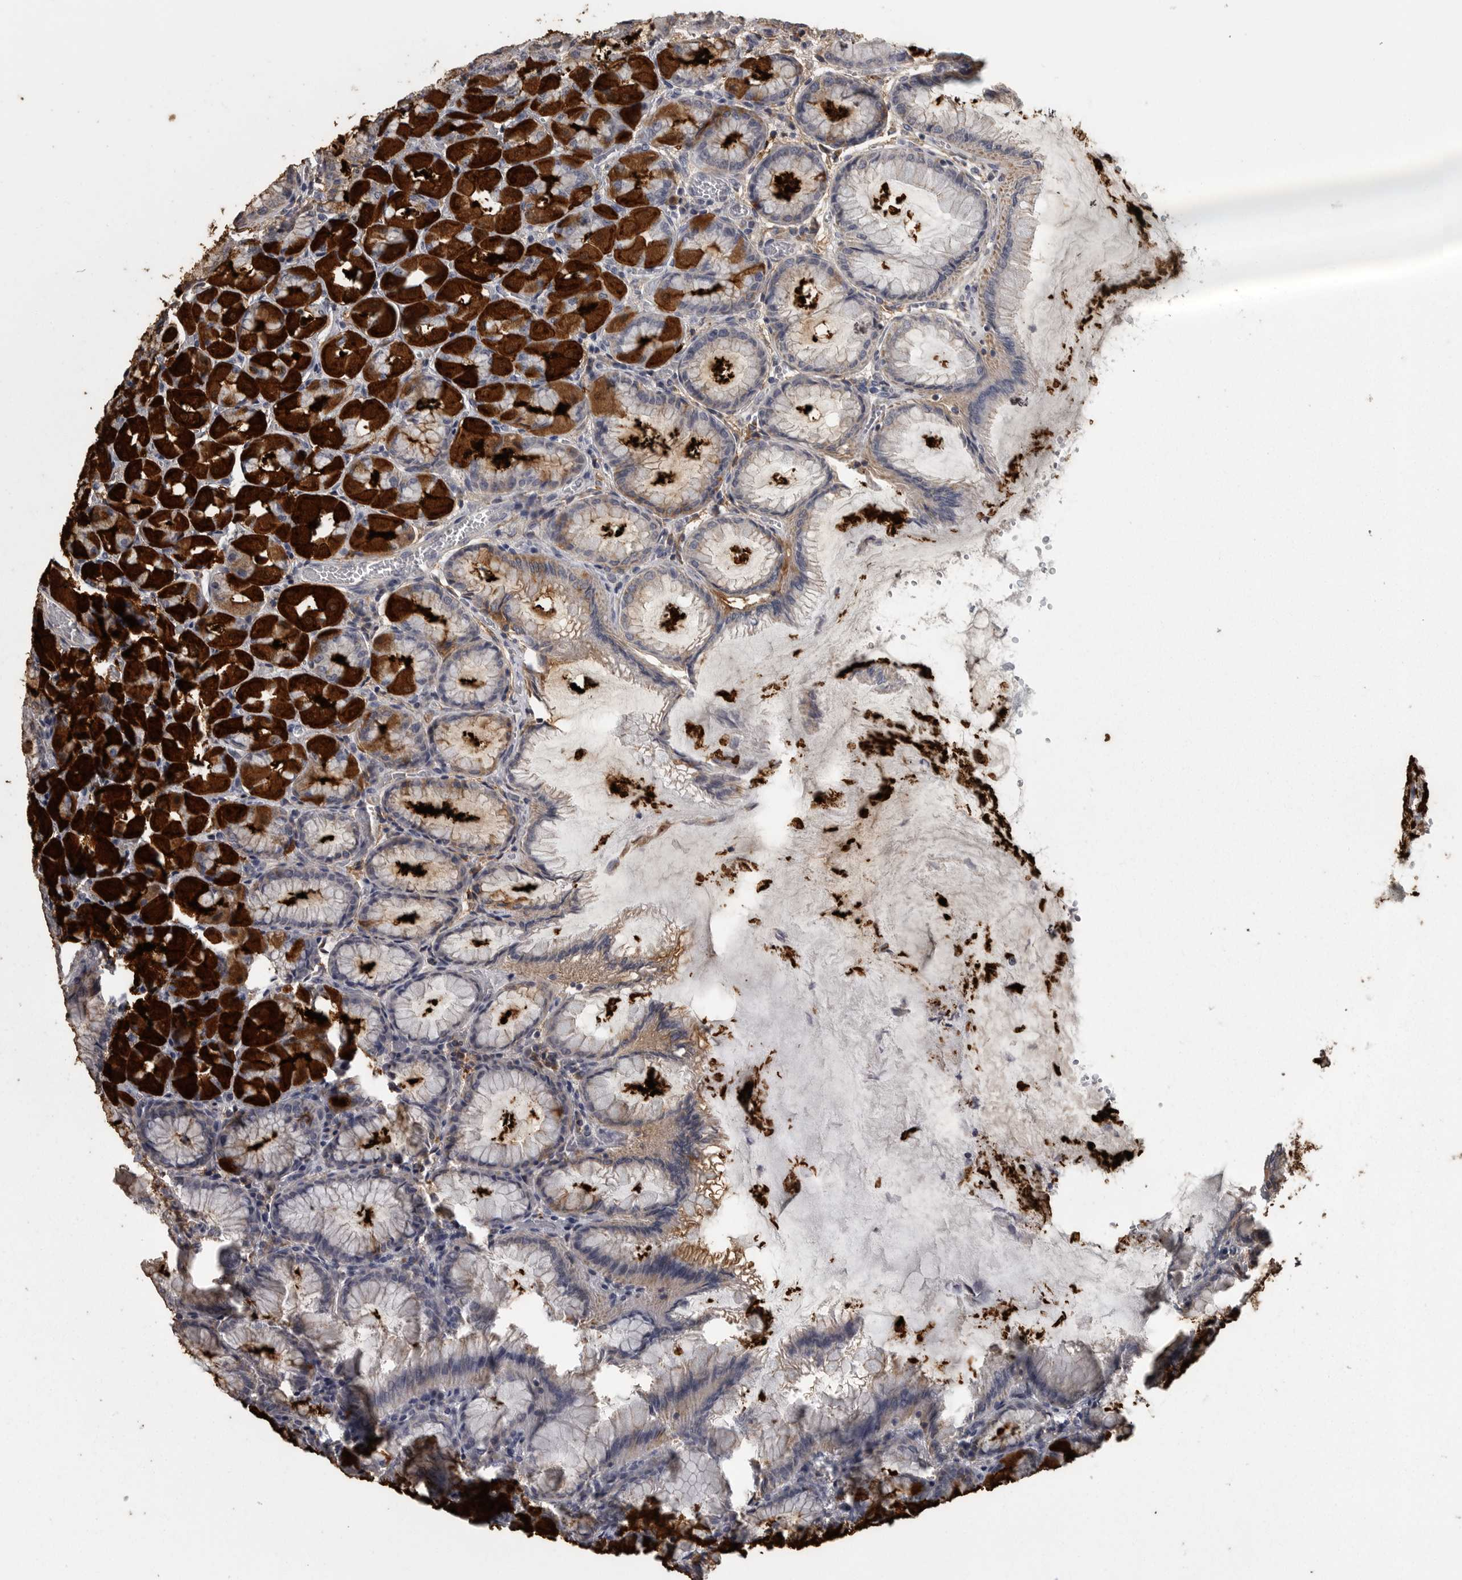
{"staining": {"intensity": "strong", "quantity": "25%-75%", "location": "cytoplasmic/membranous"}, "tissue": "stomach", "cell_type": "Glandular cells", "image_type": "normal", "snomed": [{"axis": "morphology", "description": "Normal tissue, NOS"}, {"axis": "topography", "description": "Stomach, upper"}], "caption": "Stomach stained with immunohistochemistry (IHC) shows strong cytoplasmic/membranous expression in approximately 25%-75% of glandular cells. (IHC, brightfield microscopy, high magnification).", "gene": "FRK", "patient": {"sex": "female", "age": 56}}